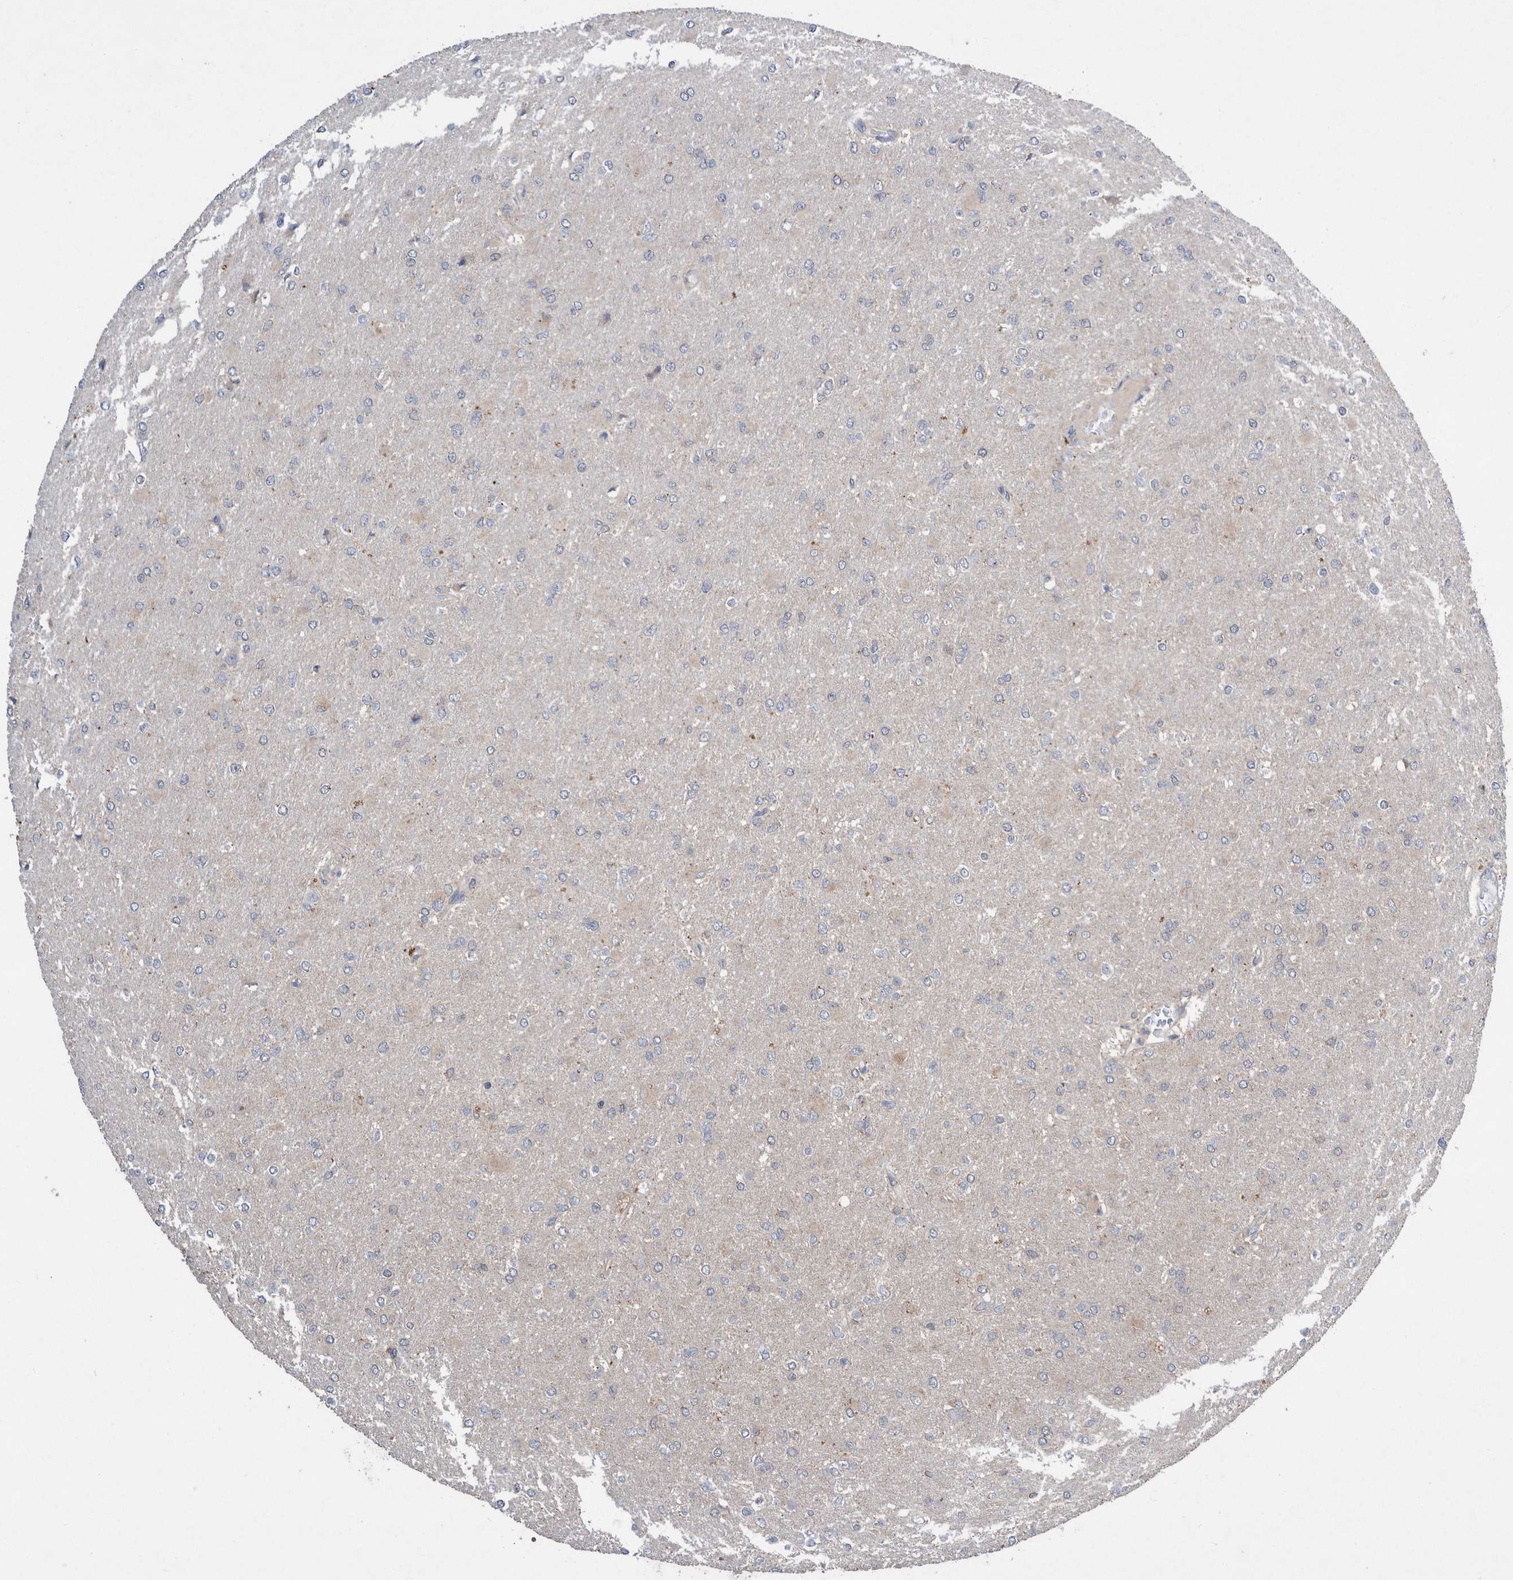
{"staining": {"intensity": "negative", "quantity": "none", "location": "none"}, "tissue": "glioma", "cell_type": "Tumor cells", "image_type": "cancer", "snomed": [{"axis": "morphology", "description": "Glioma, malignant, High grade"}, {"axis": "topography", "description": "Cerebral cortex"}], "caption": "Tumor cells show no significant protein positivity in malignant high-grade glioma.", "gene": "PLPBP", "patient": {"sex": "female", "age": 36}}